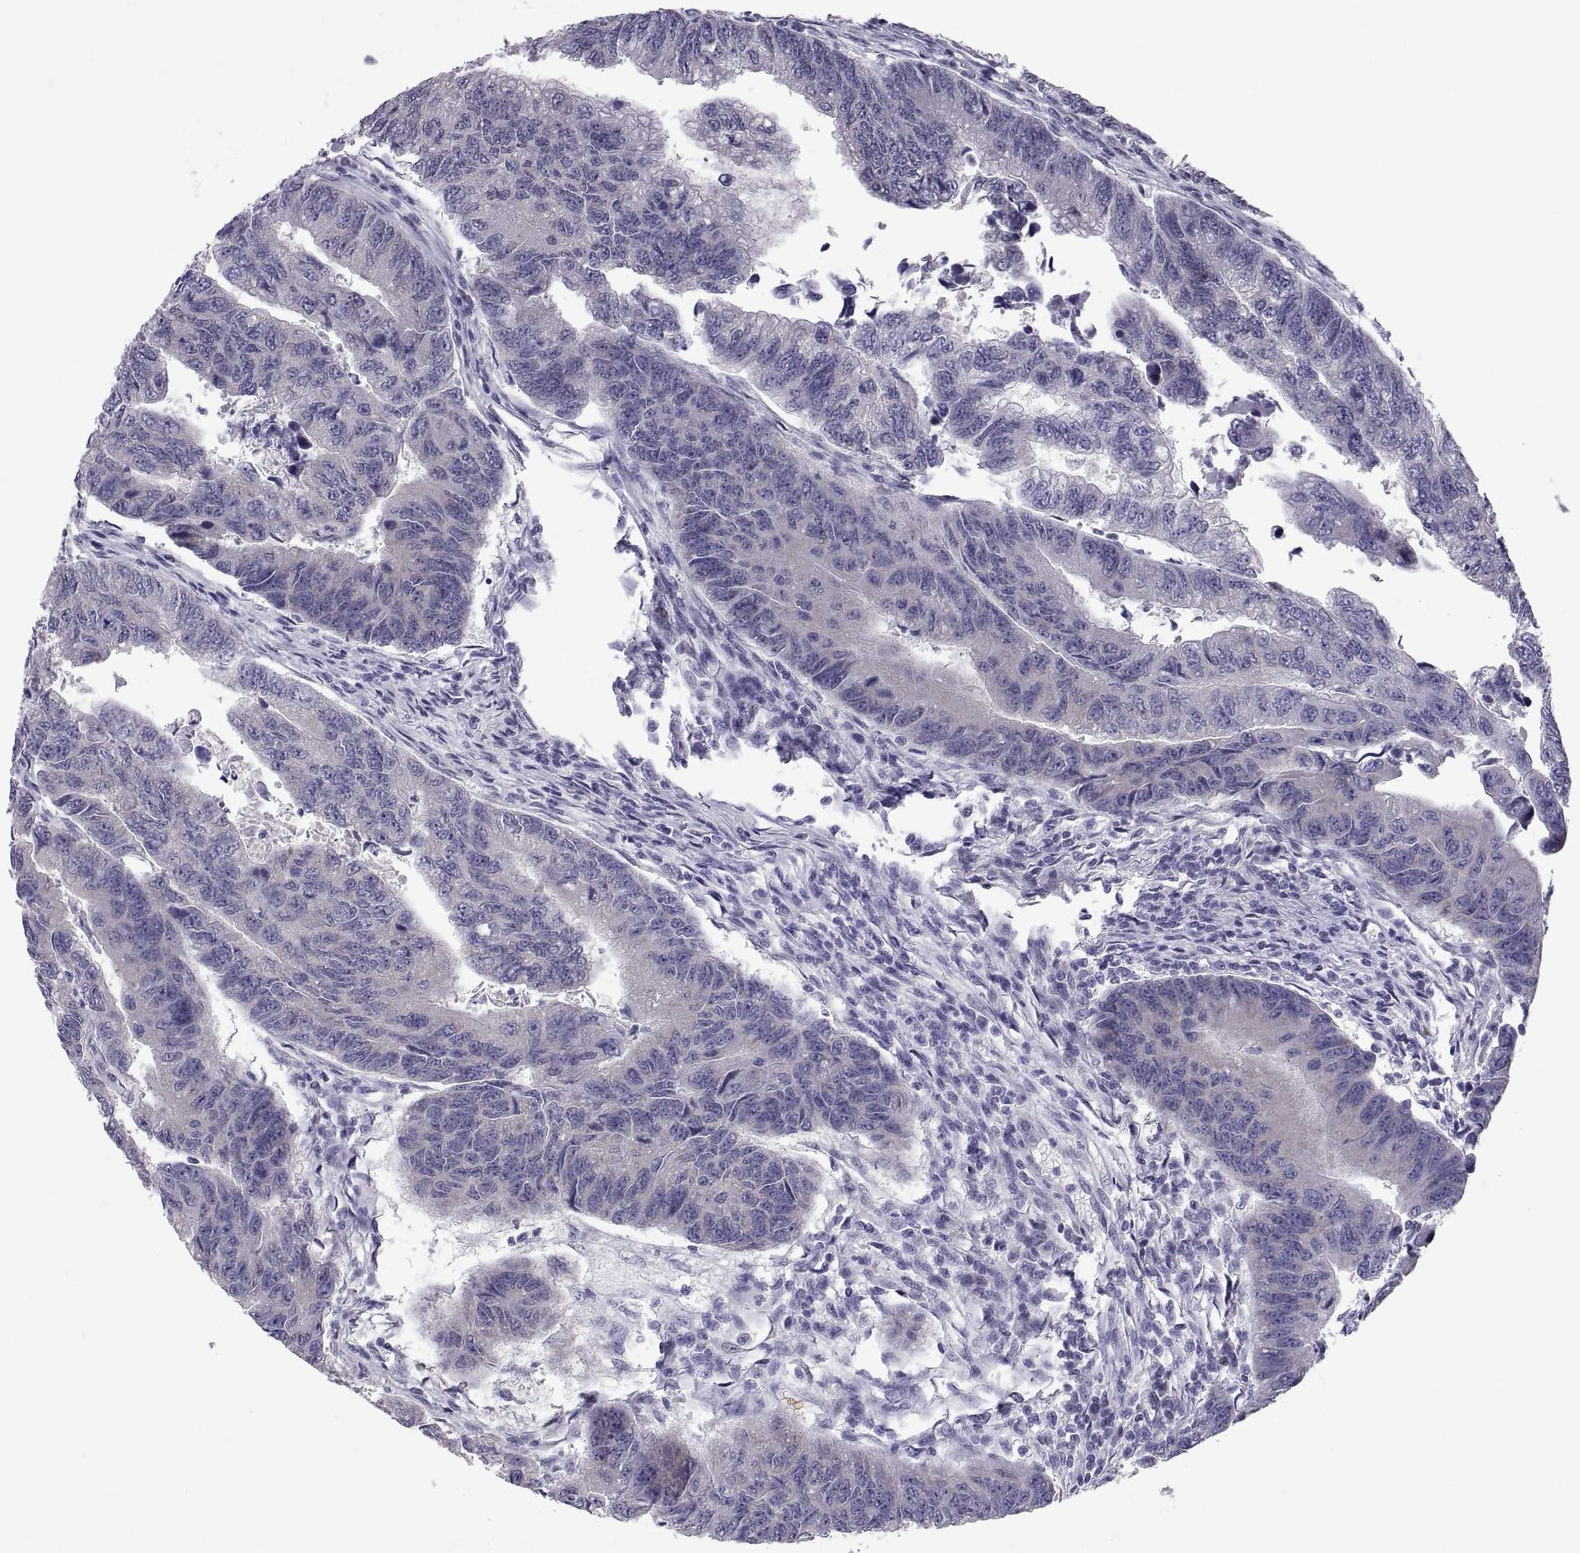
{"staining": {"intensity": "negative", "quantity": "none", "location": "none"}, "tissue": "colorectal cancer", "cell_type": "Tumor cells", "image_type": "cancer", "snomed": [{"axis": "morphology", "description": "Adenocarcinoma, NOS"}, {"axis": "topography", "description": "Colon"}], "caption": "Colorectal adenocarcinoma was stained to show a protein in brown. There is no significant staining in tumor cells.", "gene": "PTN", "patient": {"sex": "female", "age": 65}}